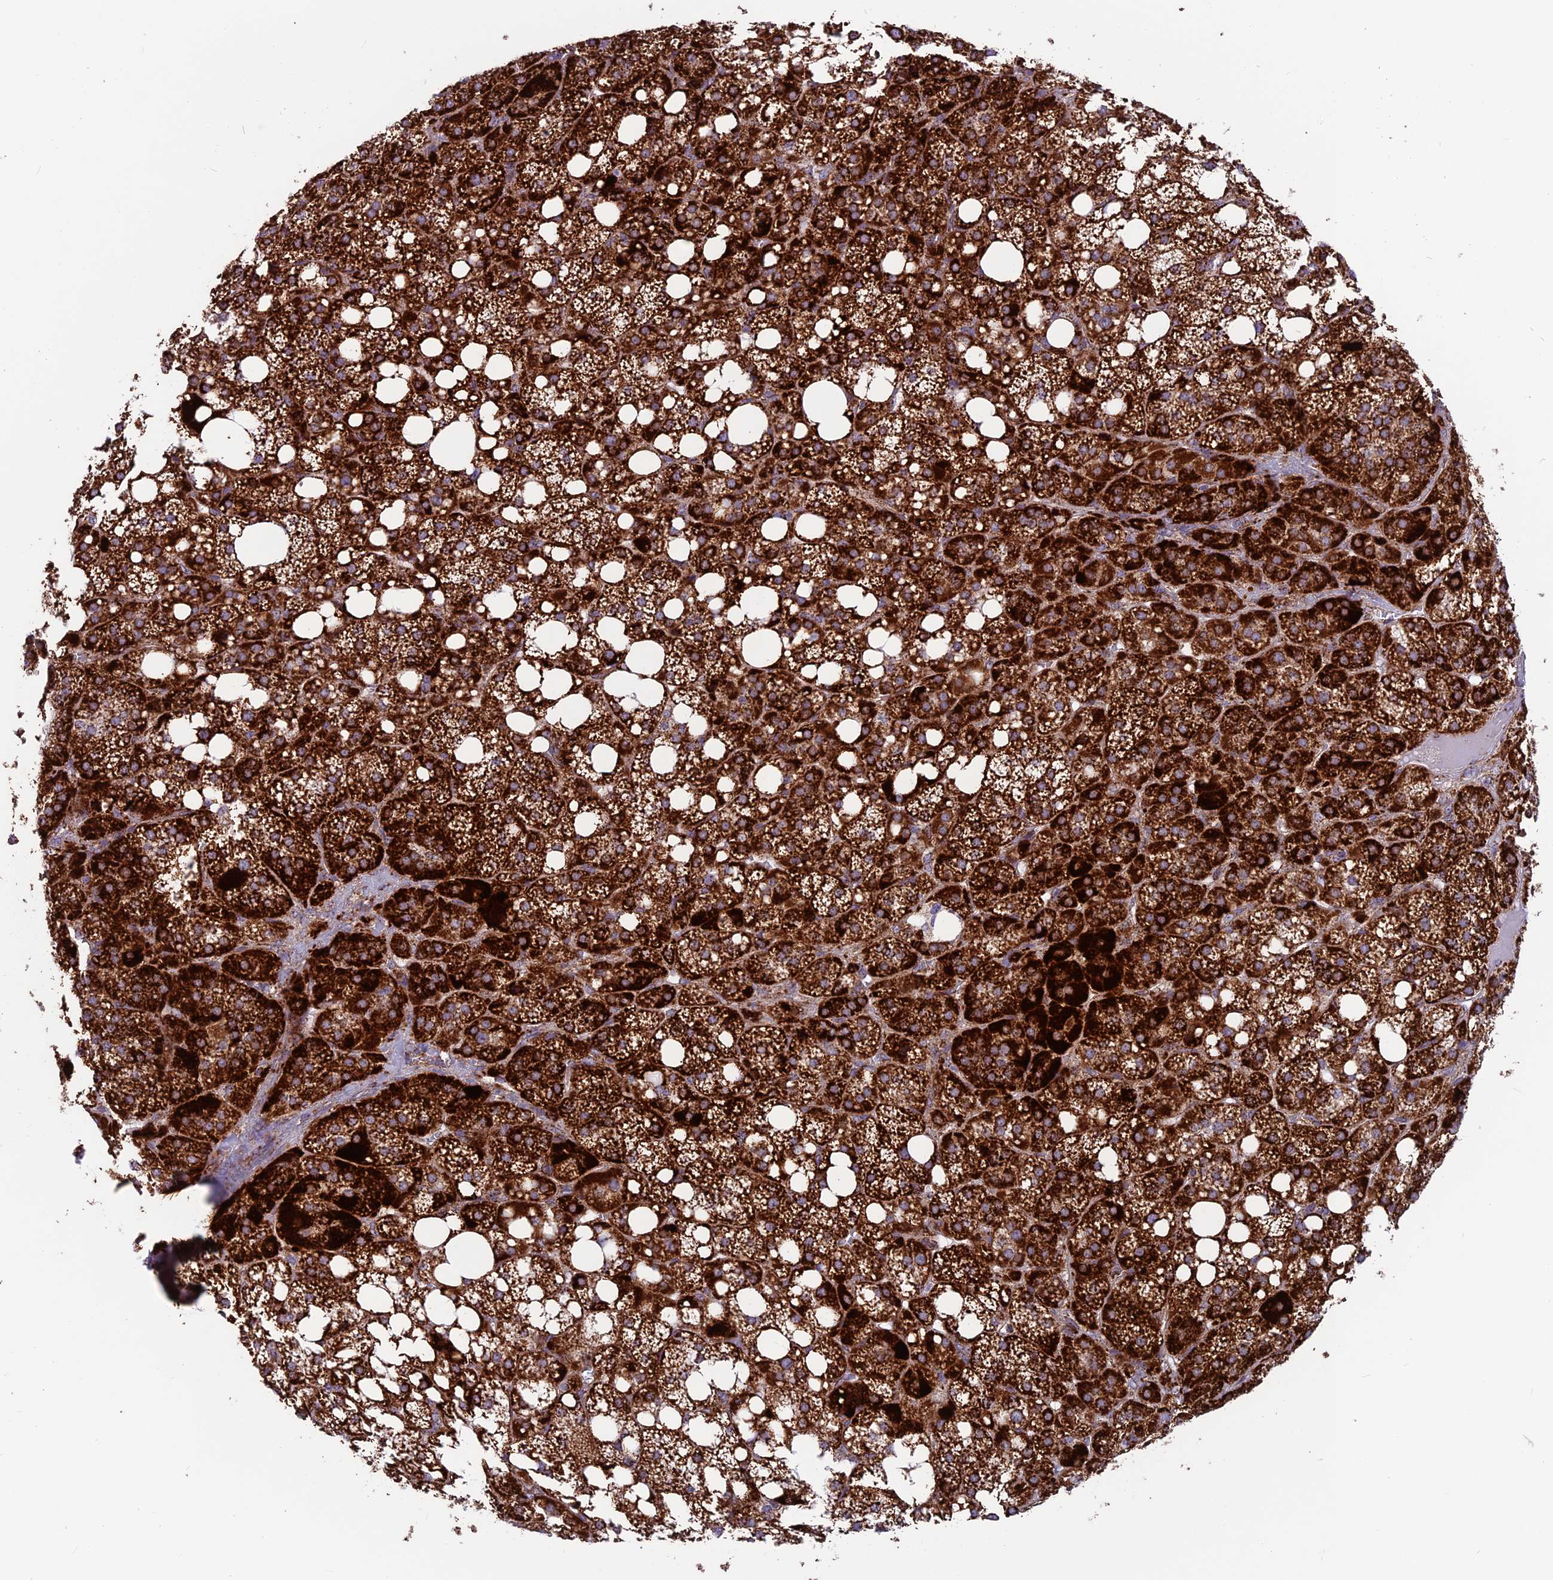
{"staining": {"intensity": "strong", "quantity": ">75%", "location": "cytoplasmic/membranous"}, "tissue": "adrenal gland", "cell_type": "Glandular cells", "image_type": "normal", "snomed": [{"axis": "morphology", "description": "Normal tissue, NOS"}, {"axis": "topography", "description": "Adrenal gland"}], "caption": "A high-resolution photomicrograph shows IHC staining of normal adrenal gland, which demonstrates strong cytoplasmic/membranous expression in about >75% of glandular cells.", "gene": "MRPS18B", "patient": {"sex": "female", "age": 59}}